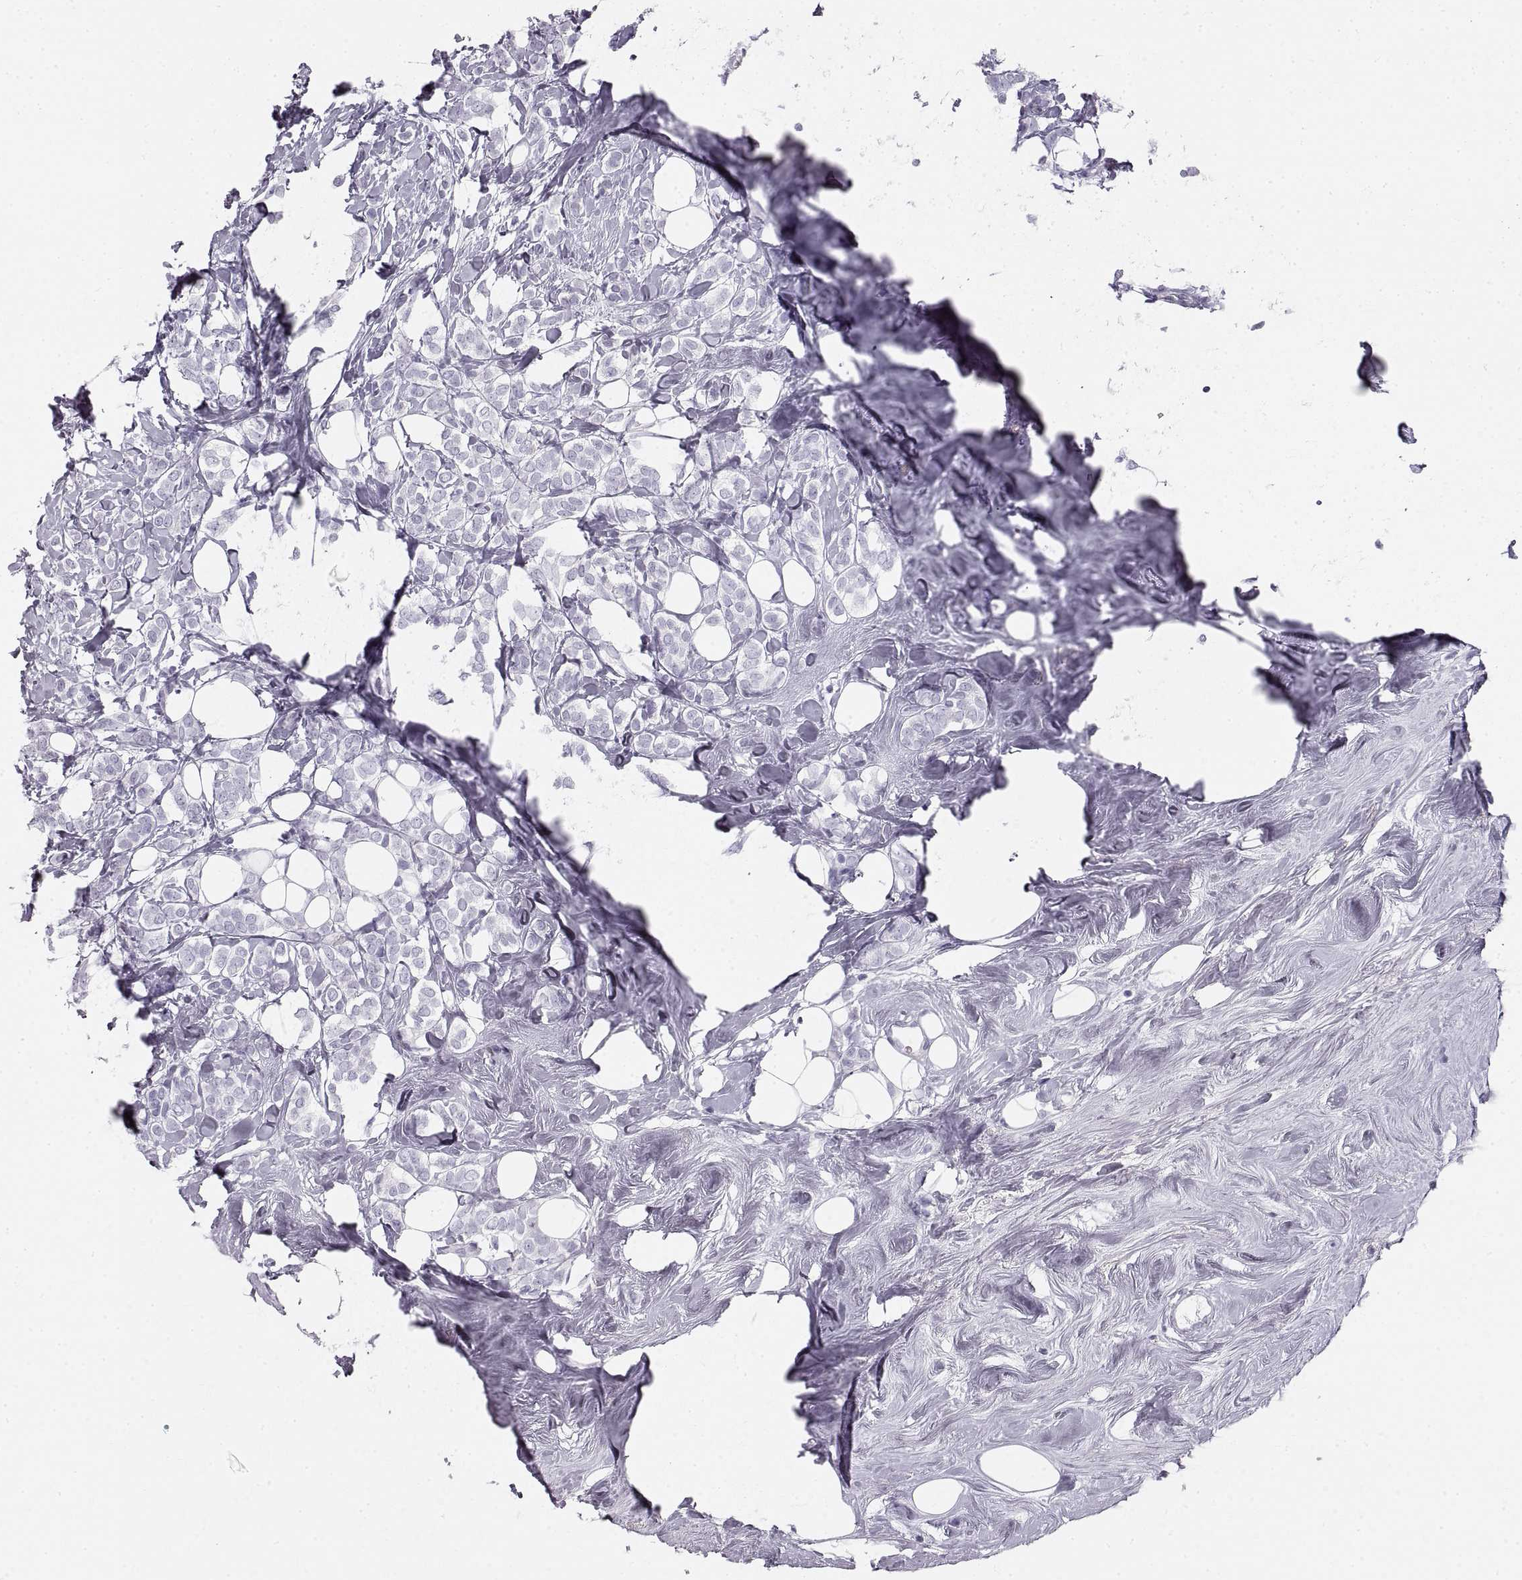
{"staining": {"intensity": "negative", "quantity": "none", "location": "none"}, "tissue": "breast cancer", "cell_type": "Tumor cells", "image_type": "cancer", "snomed": [{"axis": "morphology", "description": "Lobular carcinoma"}, {"axis": "topography", "description": "Breast"}], "caption": "This is a image of IHC staining of breast lobular carcinoma, which shows no expression in tumor cells. (Stains: DAB (3,3'-diaminobenzidine) immunohistochemistry with hematoxylin counter stain, Microscopy: brightfield microscopy at high magnification).", "gene": "CRYAA", "patient": {"sex": "female", "age": 49}}